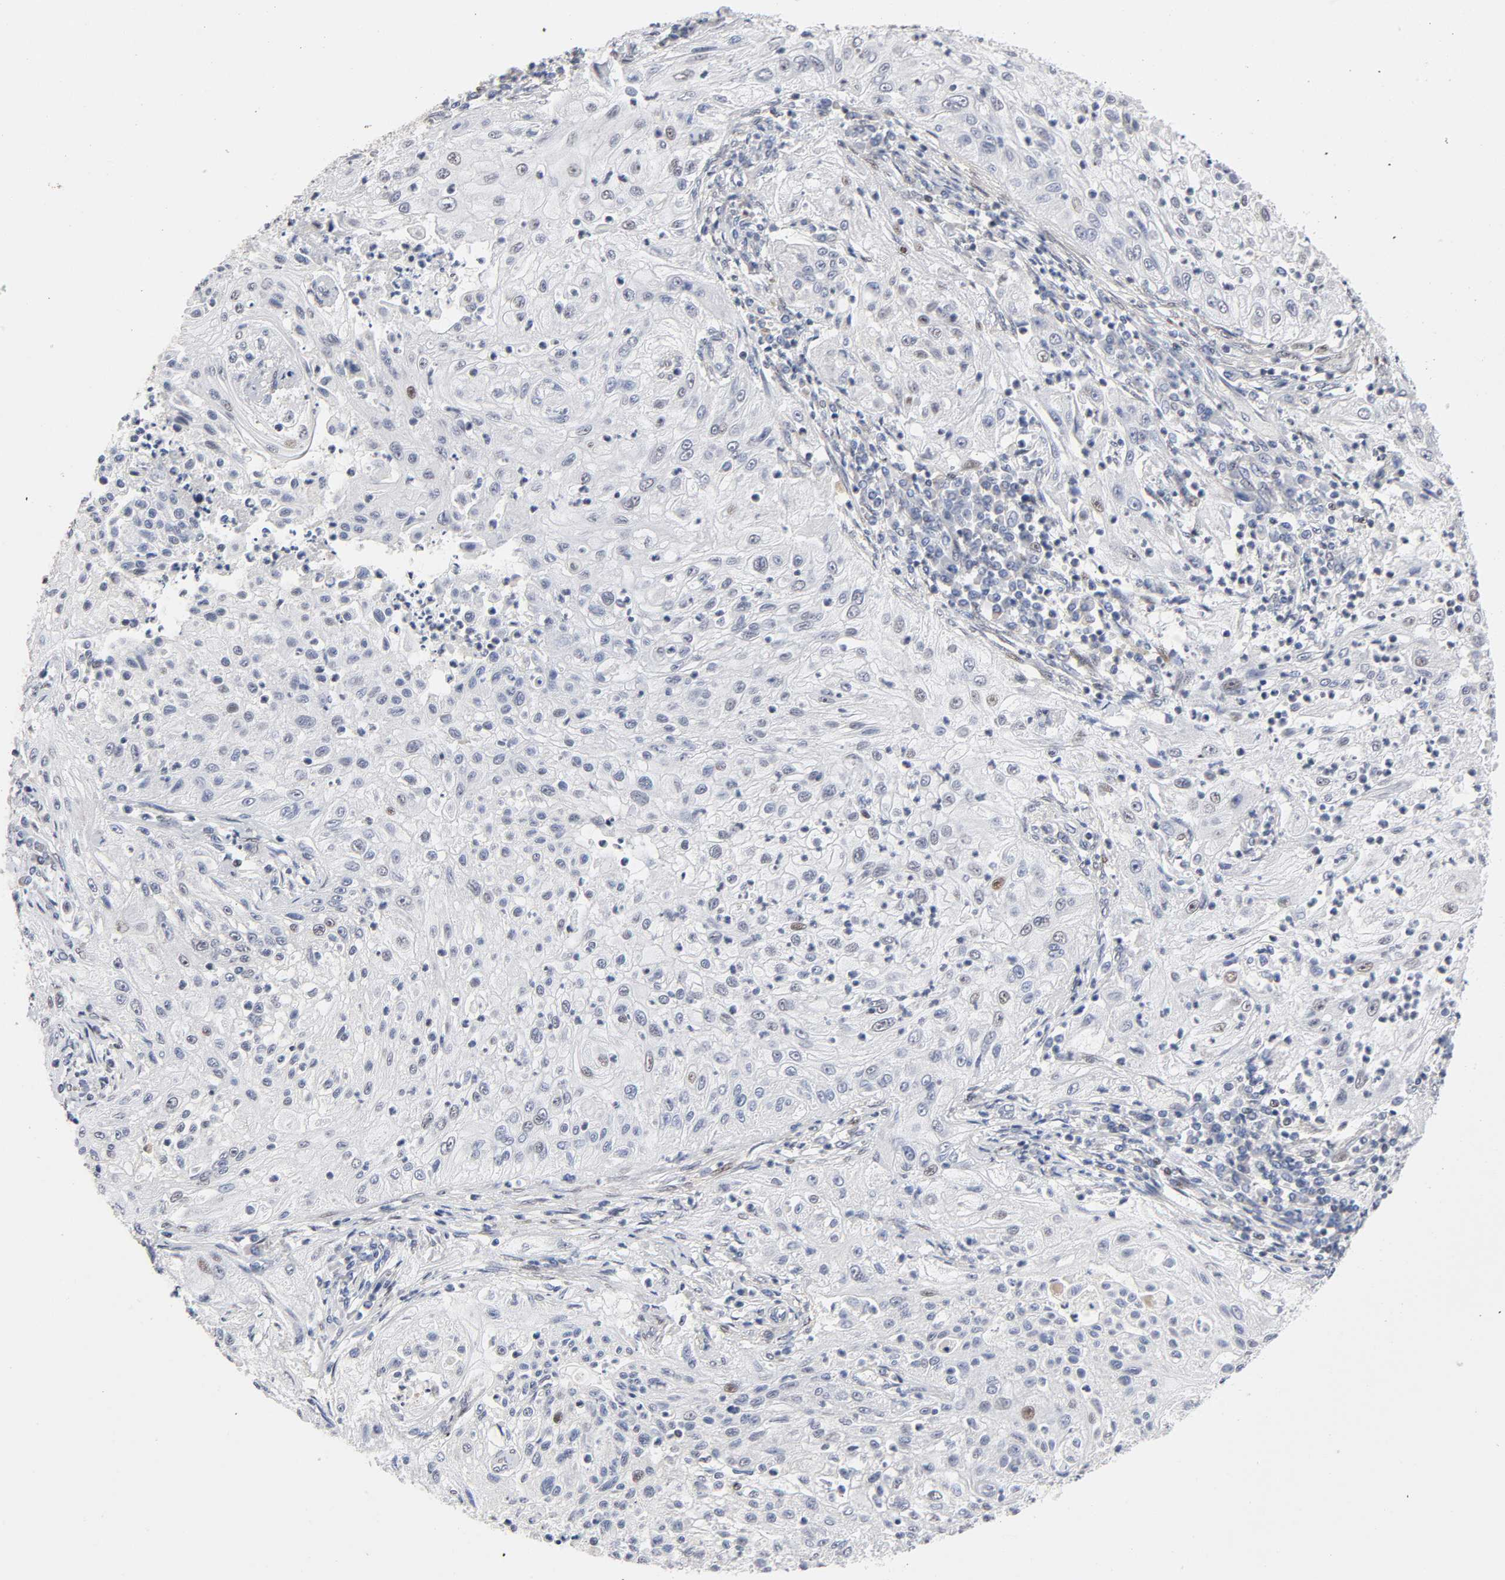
{"staining": {"intensity": "negative", "quantity": "none", "location": "none"}, "tissue": "lung cancer", "cell_type": "Tumor cells", "image_type": "cancer", "snomed": [{"axis": "morphology", "description": "Inflammation, NOS"}, {"axis": "morphology", "description": "Squamous cell carcinoma, NOS"}, {"axis": "topography", "description": "Lymph node"}, {"axis": "topography", "description": "Soft tissue"}, {"axis": "topography", "description": "Lung"}], "caption": "Lung squamous cell carcinoma stained for a protein using IHC shows no positivity tumor cells.", "gene": "STK38", "patient": {"sex": "male", "age": 66}}